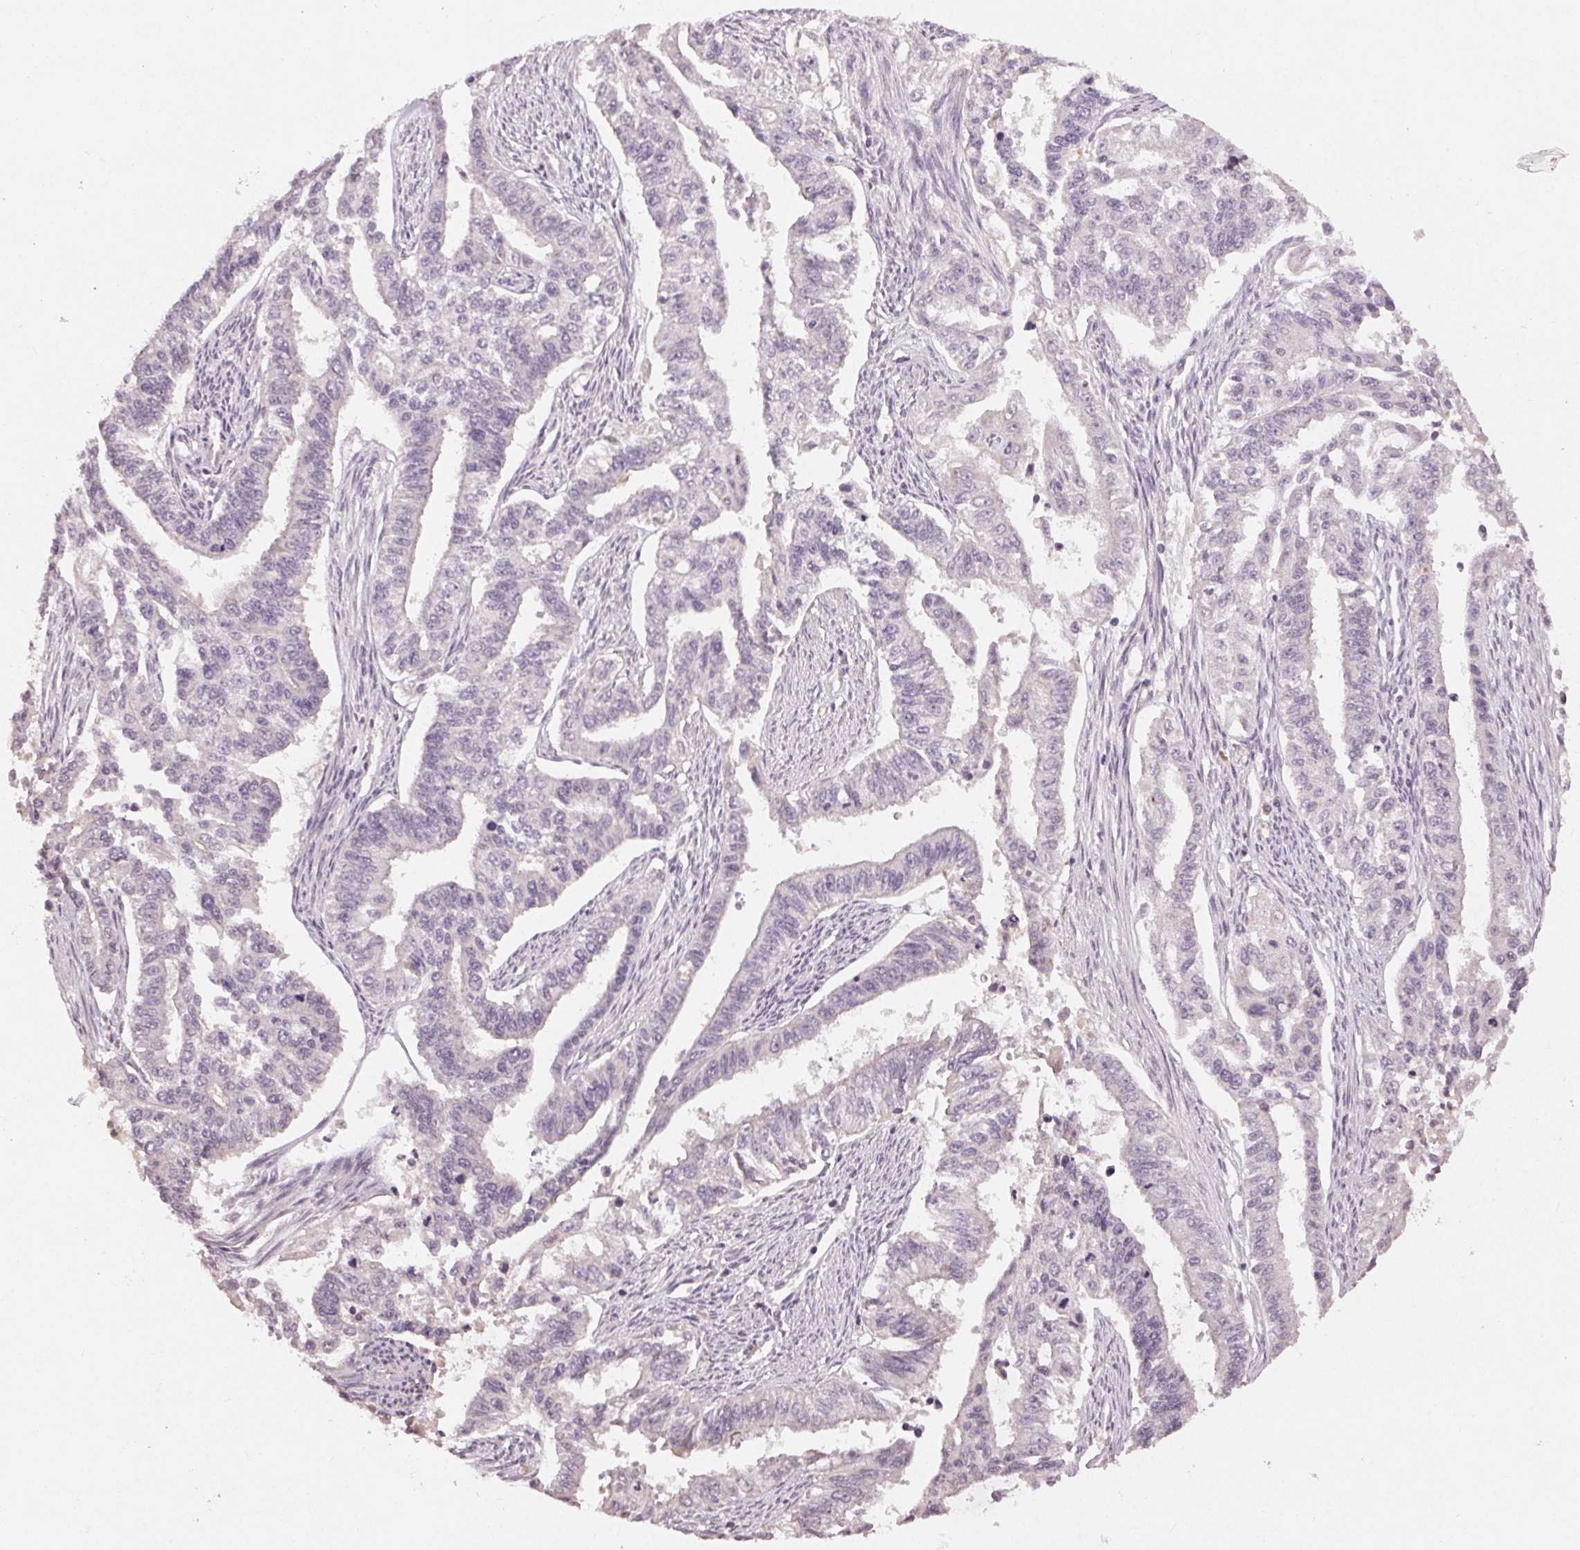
{"staining": {"intensity": "negative", "quantity": "none", "location": "none"}, "tissue": "endometrial cancer", "cell_type": "Tumor cells", "image_type": "cancer", "snomed": [{"axis": "morphology", "description": "Adenocarcinoma, NOS"}, {"axis": "topography", "description": "Uterus"}], "caption": "High magnification brightfield microscopy of adenocarcinoma (endometrial) stained with DAB (3,3'-diaminobenzidine) (brown) and counterstained with hematoxylin (blue): tumor cells show no significant staining.", "gene": "KLRC3", "patient": {"sex": "female", "age": 59}}